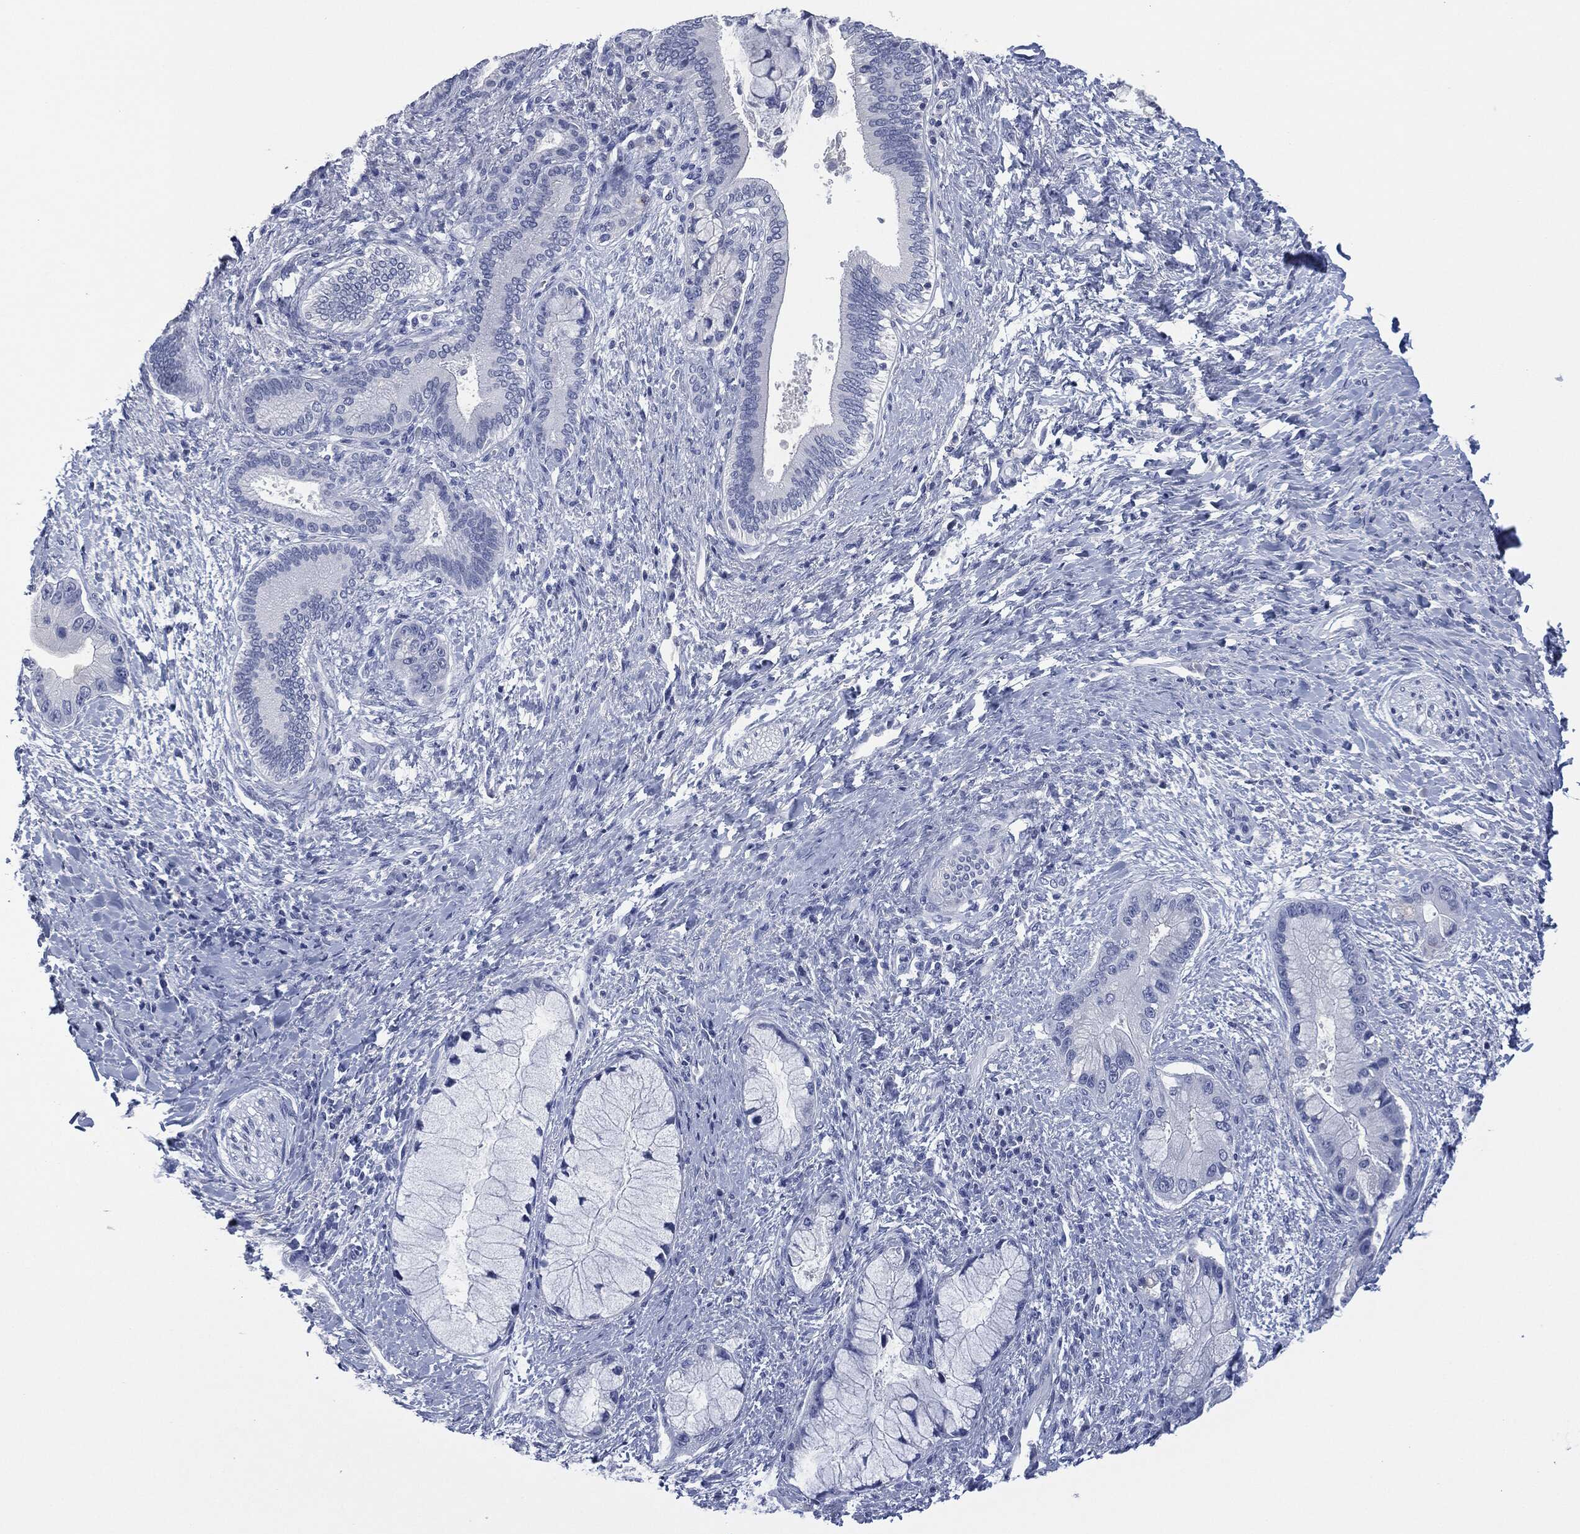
{"staining": {"intensity": "negative", "quantity": "none", "location": "none"}, "tissue": "liver cancer", "cell_type": "Tumor cells", "image_type": "cancer", "snomed": [{"axis": "morphology", "description": "Normal tissue, NOS"}, {"axis": "morphology", "description": "Cholangiocarcinoma"}, {"axis": "topography", "description": "Liver"}, {"axis": "topography", "description": "Peripheral nerve tissue"}], "caption": "Cholangiocarcinoma (liver) stained for a protein using IHC exhibits no staining tumor cells.", "gene": "MUC16", "patient": {"sex": "male", "age": 50}}